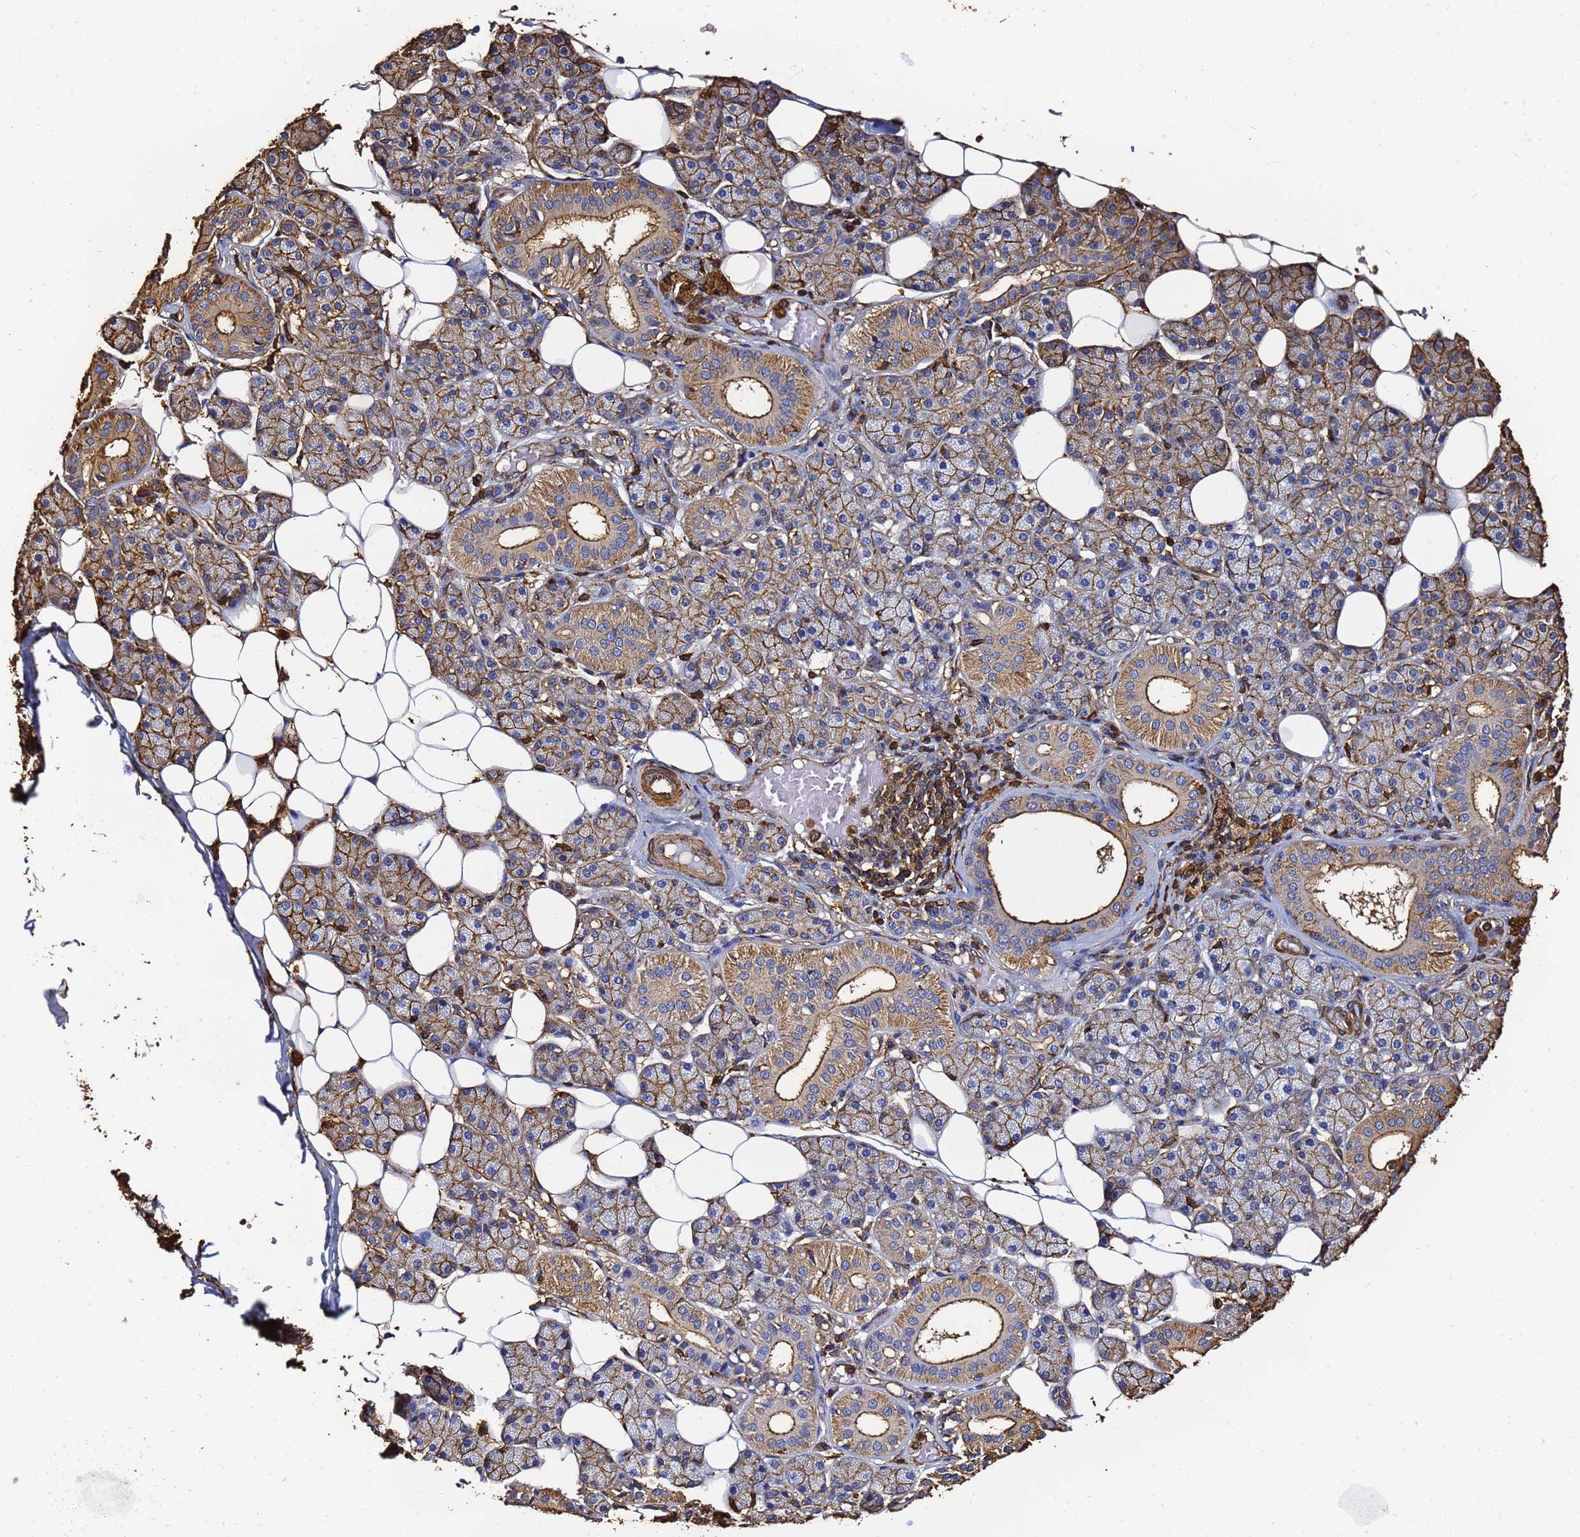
{"staining": {"intensity": "moderate", "quantity": ">75%", "location": "cytoplasmic/membranous"}, "tissue": "salivary gland", "cell_type": "Glandular cells", "image_type": "normal", "snomed": [{"axis": "morphology", "description": "Normal tissue, NOS"}, {"axis": "topography", "description": "Salivary gland"}], "caption": "Moderate cytoplasmic/membranous staining is present in approximately >75% of glandular cells in benign salivary gland. The protein of interest is shown in brown color, while the nuclei are stained blue.", "gene": "ACTA1", "patient": {"sex": "female", "age": 33}}